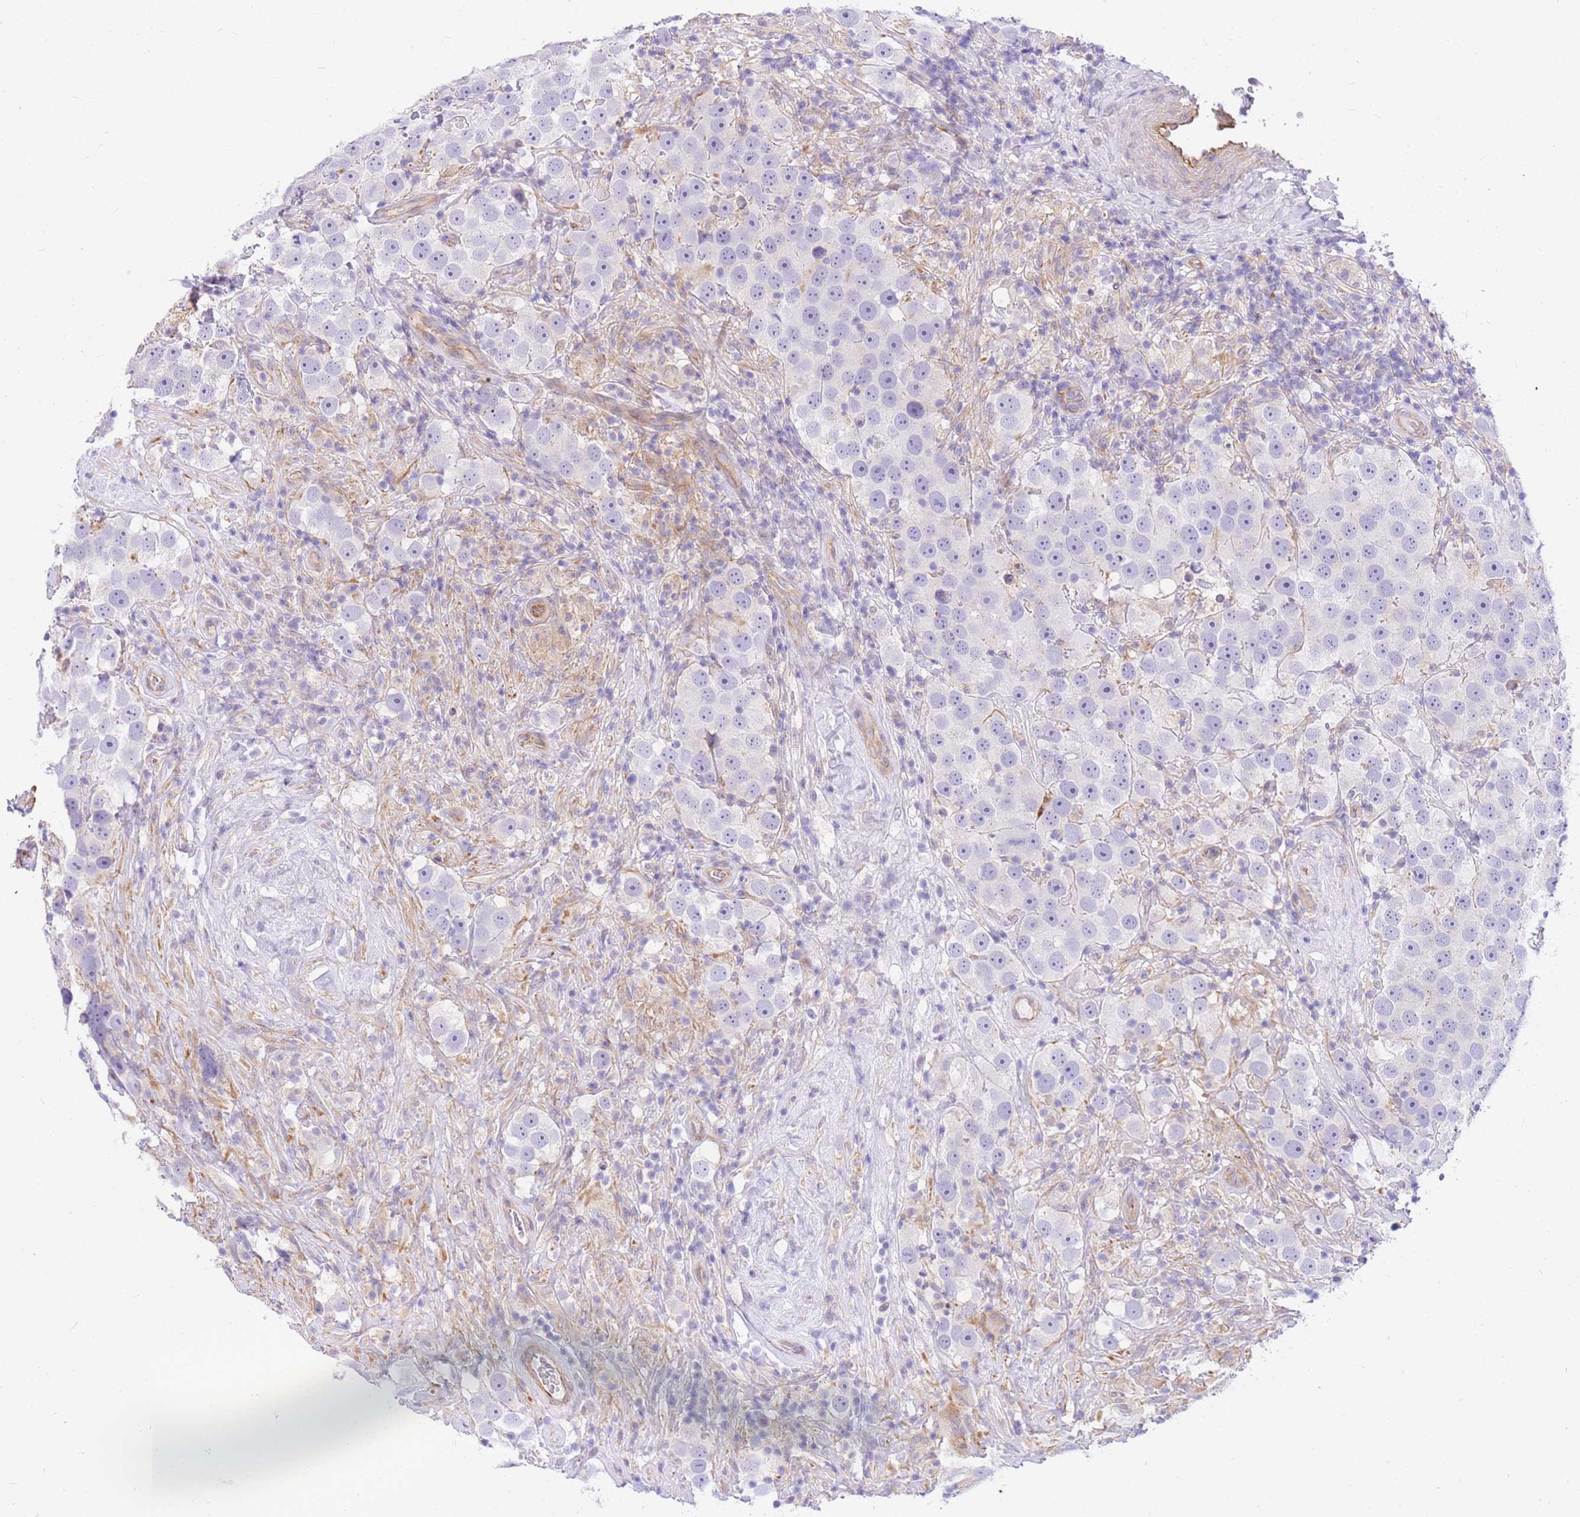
{"staining": {"intensity": "negative", "quantity": "none", "location": "none"}, "tissue": "testis cancer", "cell_type": "Tumor cells", "image_type": "cancer", "snomed": [{"axis": "morphology", "description": "Seminoma, NOS"}, {"axis": "topography", "description": "Testis"}], "caption": "This is an immunohistochemistry (IHC) photomicrograph of human testis cancer (seminoma). There is no staining in tumor cells.", "gene": "SRSF12", "patient": {"sex": "male", "age": 49}}